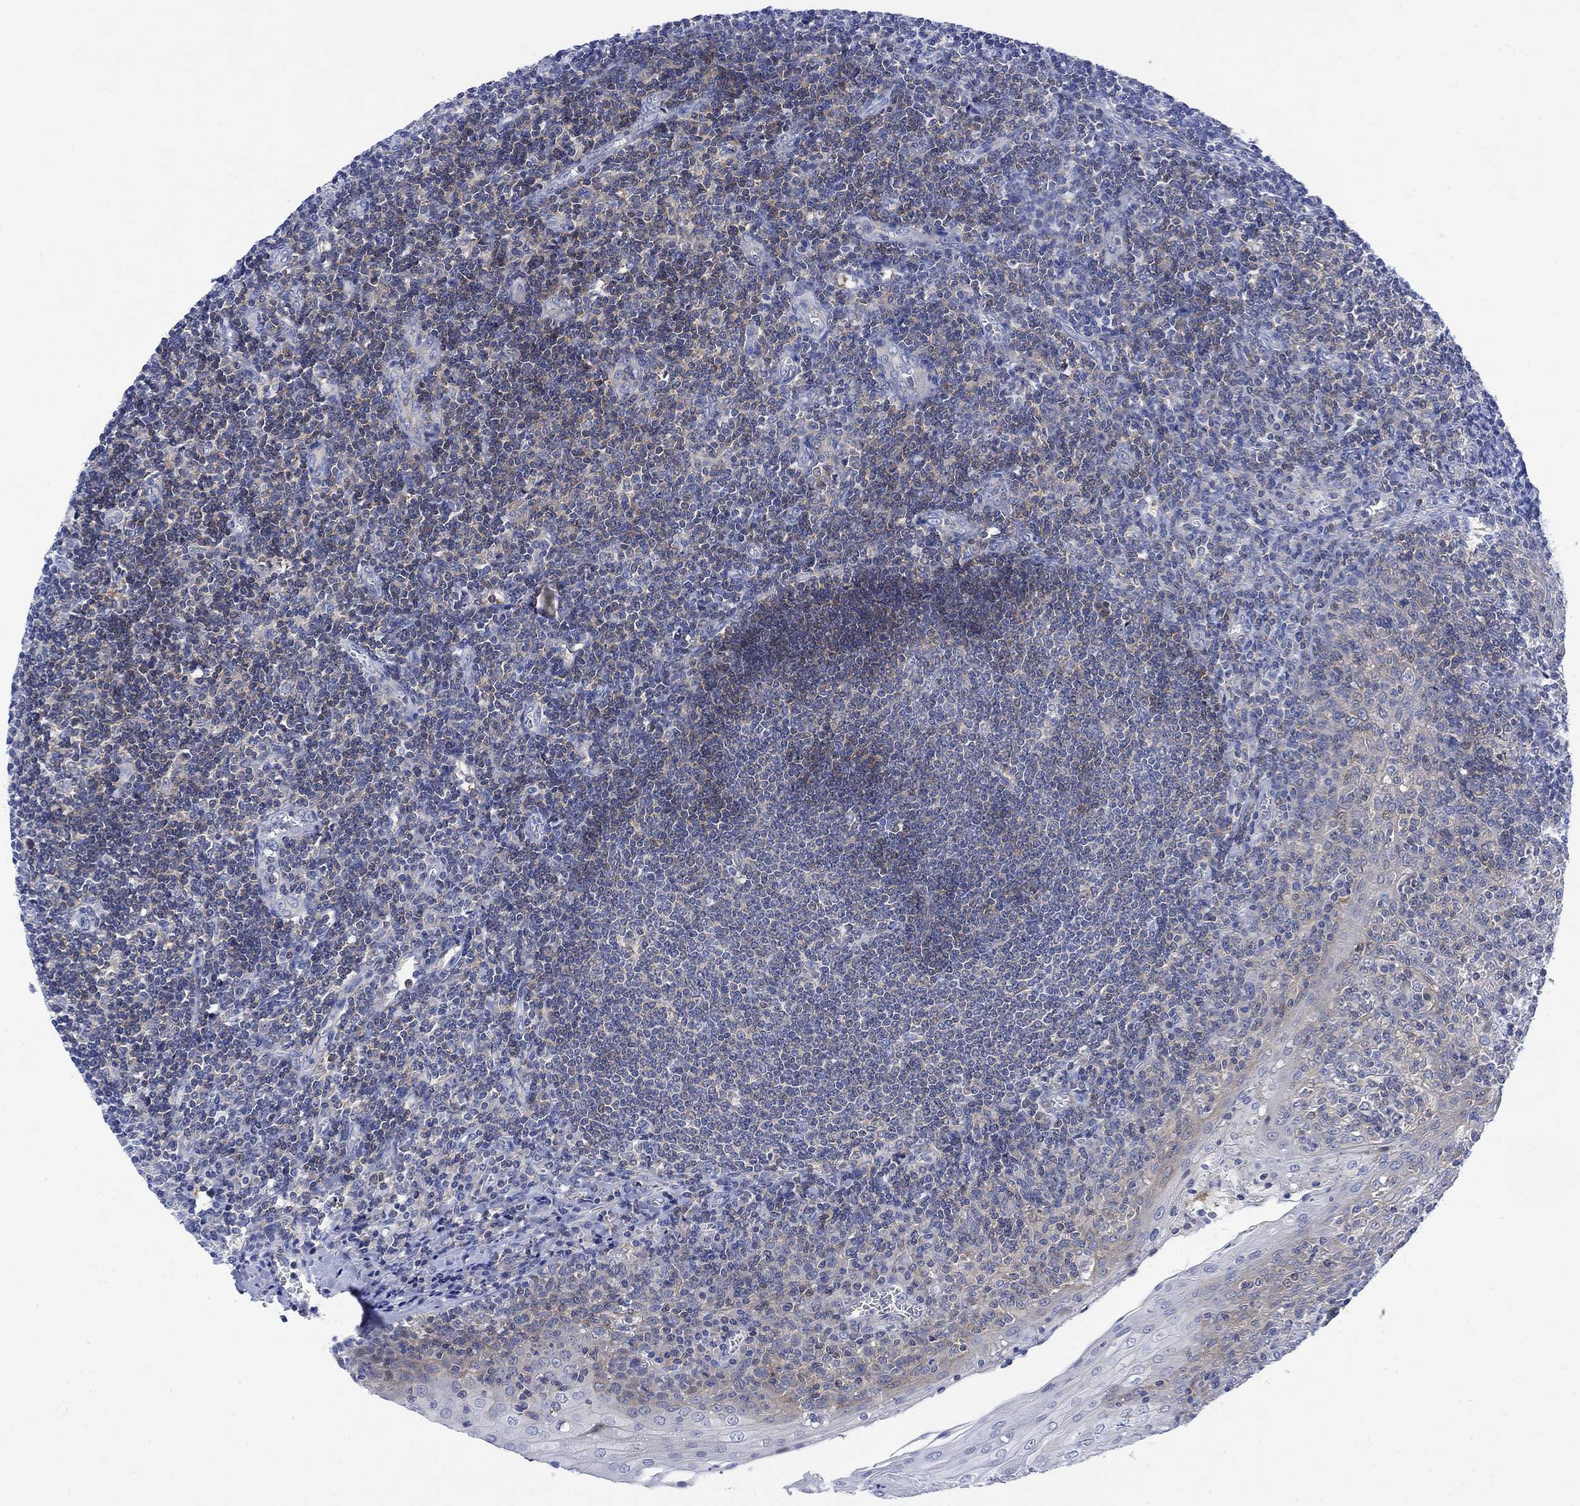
{"staining": {"intensity": "negative", "quantity": "none", "location": "none"}, "tissue": "tonsil", "cell_type": "Germinal center cells", "image_type": "normal", "snomed": [{"axis": "morphology", "description": "Normal tissue, NOS"}, {"axis": "topography", "description": "Tonsil"}], "caption": "The image reveals no staining of germinal center cells in benign tonsil.", "gene": "ARSK", "patient": {"sex": "male", "age": 33}}